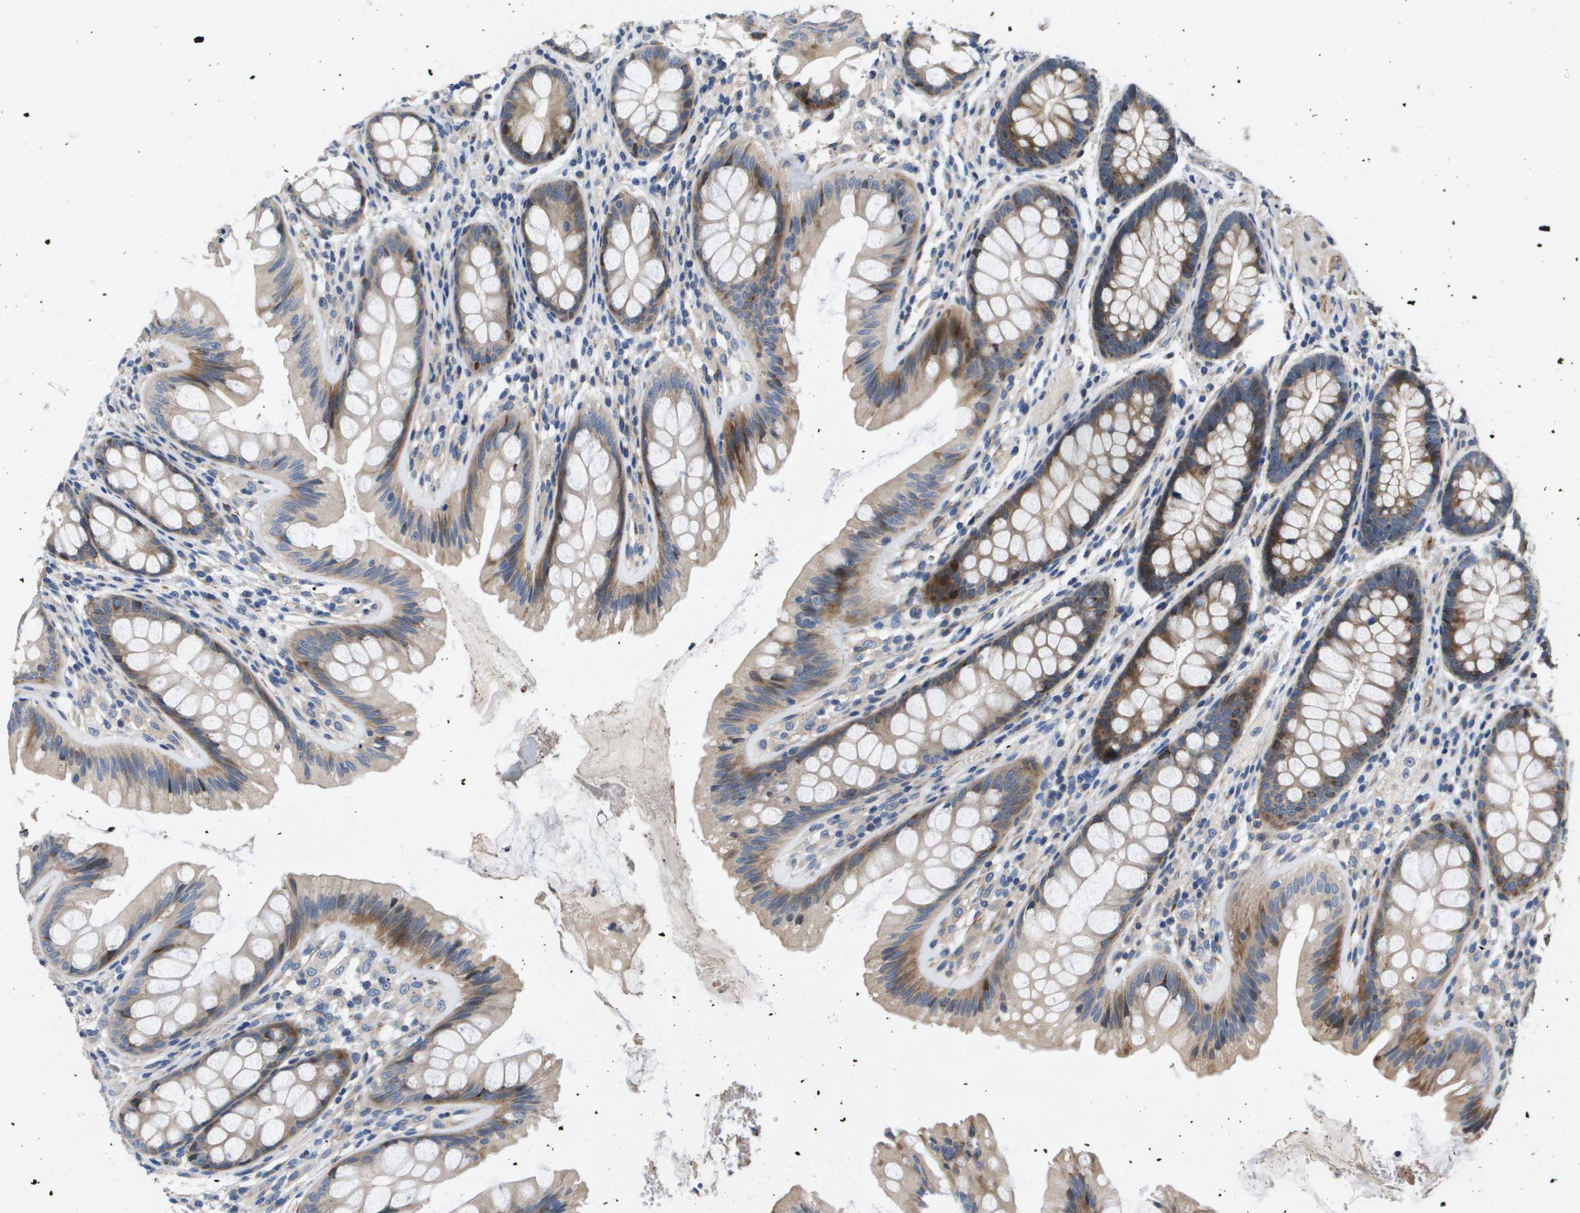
{"staining": {"intensity": "weak", "quantity": ">75%", "location": "cytoplasmic/membranous"}, "tissue": "colon", "cell_type": "Endothelial cells", "image_type": "normal", "snomed": [{"axis": "morphology", "description": "Normal tissue, NOS"}, {"axis": "topography", "description": "Colon"}], "caption": "A photomicrograph showing weak cytoplasmic/membranous staining in about >75% of endothelial cells in unremarkable colon, as visualized by brown immunohistochemical staining.", "gene": "ENTPD2", "patient": {"sex": "female", "age": 56}}